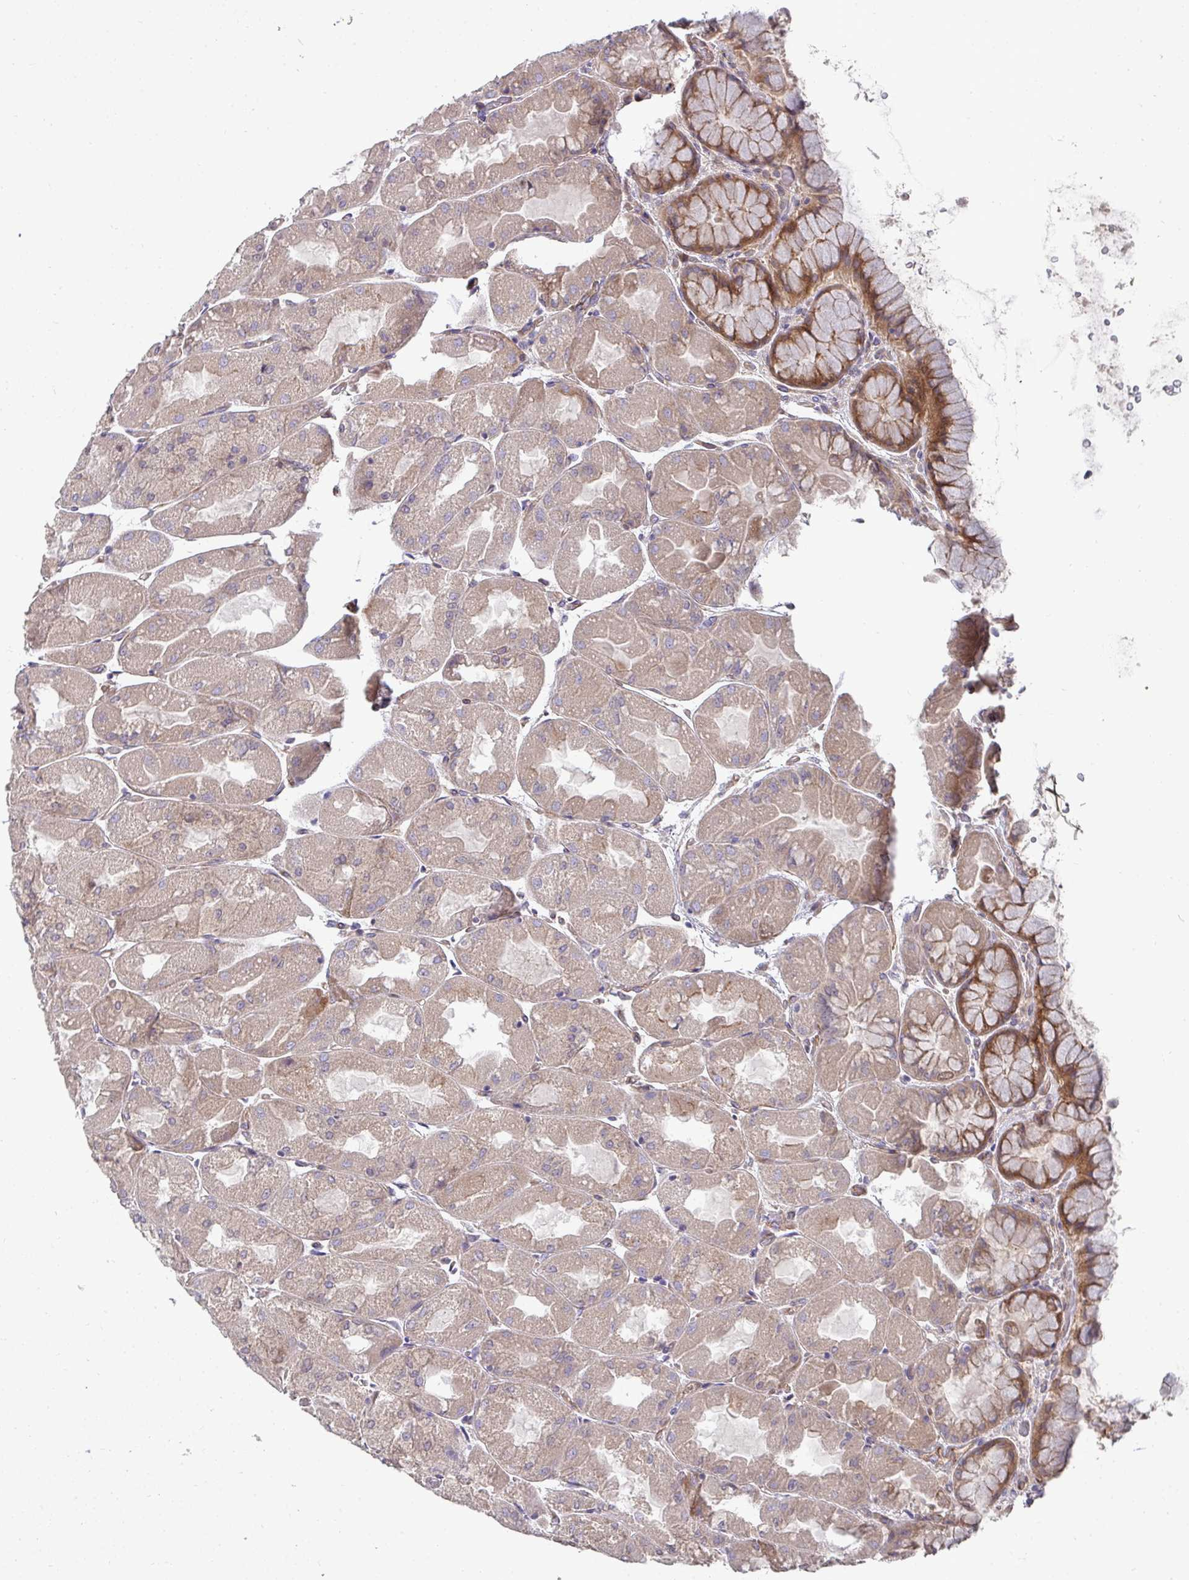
{"staining": {"intensity": "moderate", "quantity": "25%-75%", "location": "cytoplasmic/membranous"}, "tissue": "stomach", "cell_type": "Glandular cells", "image_type": "normal", "snomed": [{"axis": "morphology", "description": "Normal tissue, NOS"}, {"axis": "topography", "description": "Stomach"}], "caption": "Stomach stained with DAB (3,3'-diaminobenzidine) immunohistochemistry demonstrates medium levels of moderate cytoplasmic/membranous positivity in approximately 25%-75% of glandular cells. (IHC, brightfield microscopy, high magnification).", "gene": "SH2D1B", "patient": {"sex": "female", "age": 61}}